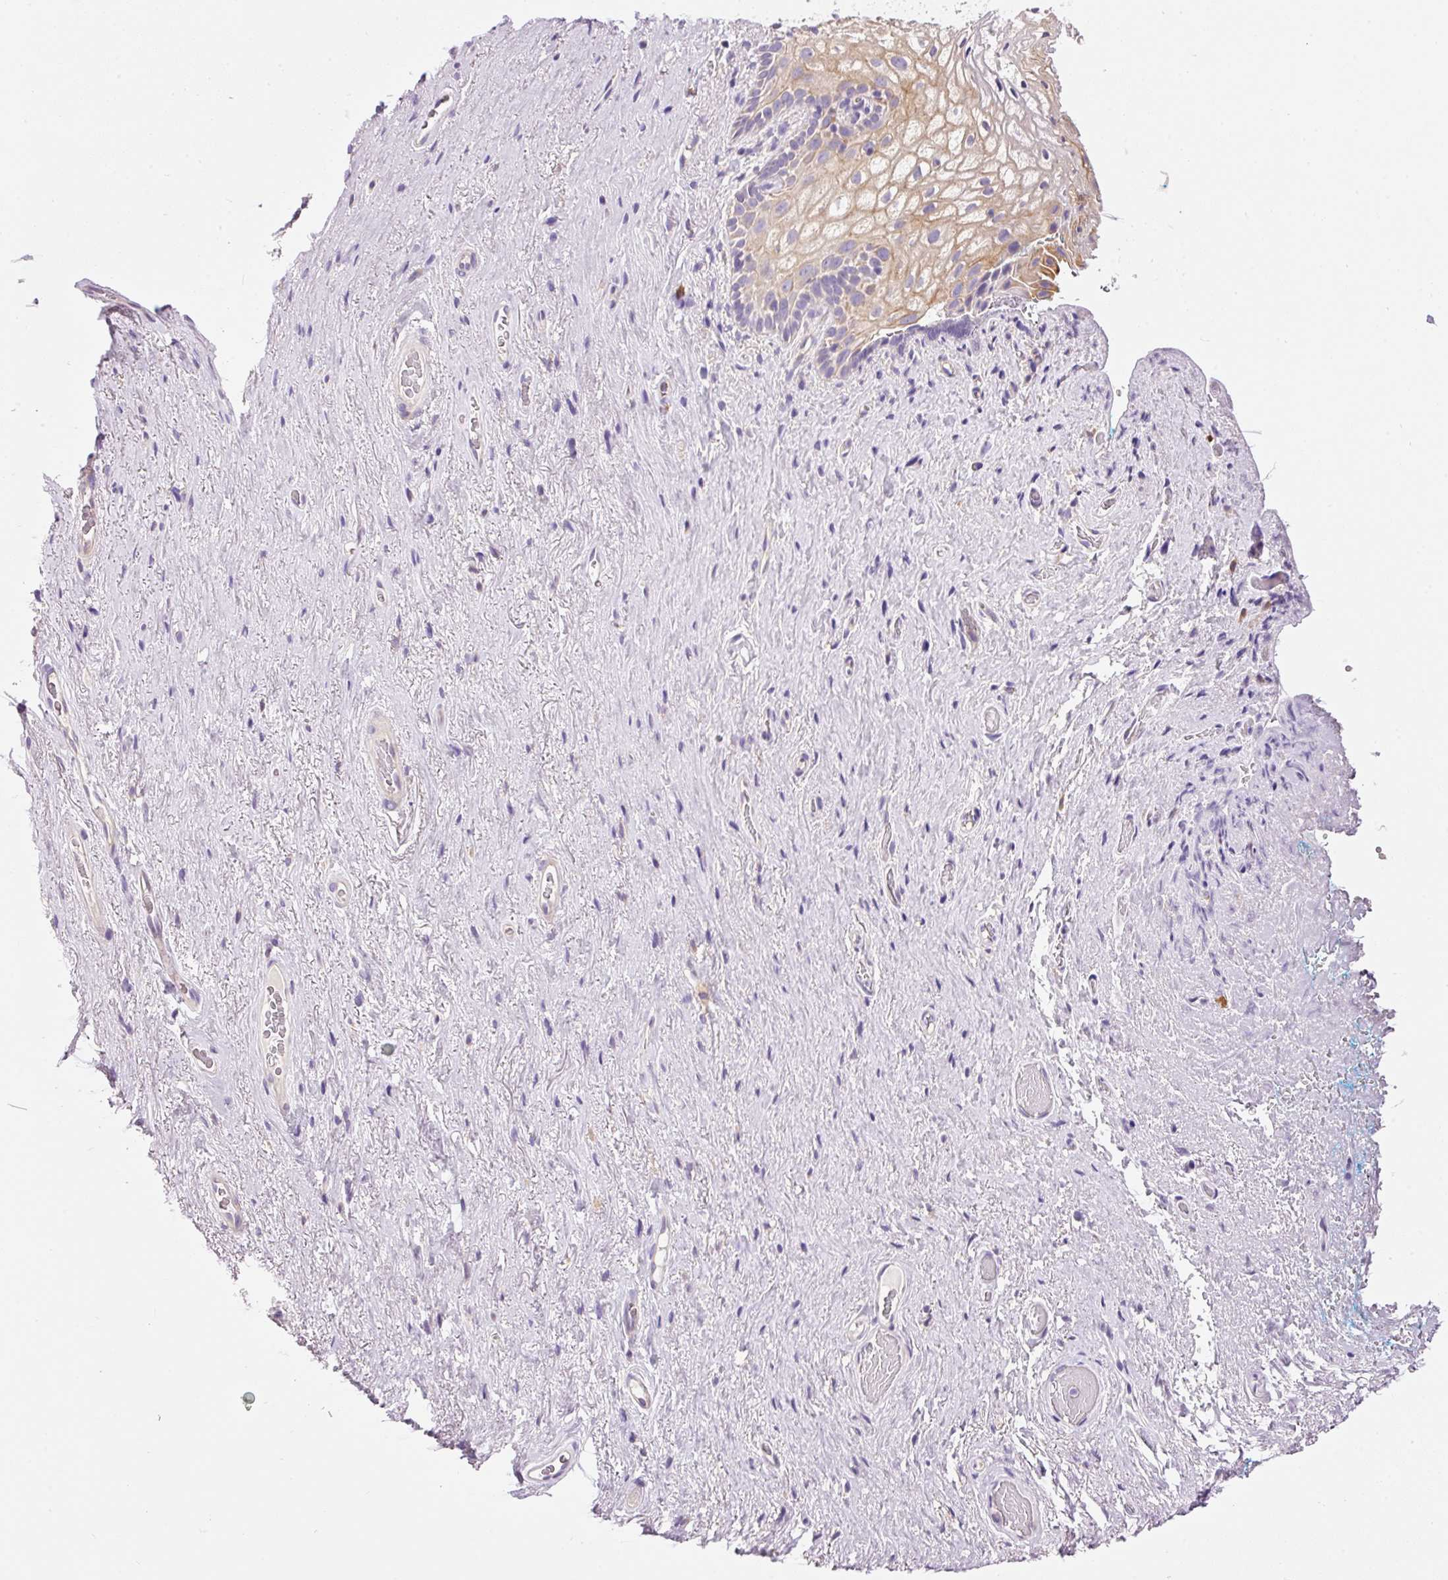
{"staining": {"intensity": "weak", "quantity": "25%-75%", "location": "cytoplasmic/membranous"}, "tissue": "vagina", "cell_type": "Squamous epithelial cells", "image_type": "normal", "snomed": [{"axis": "morphology", "description": "Normal tissue, NOS"}, {"axis": "topography", "description": "Vagina"}, {"axis": "topography", "description": "Peripheral nerve tissue"}], "caption": "Immunohistochemical staining of benign vagina exhibits 25%-75% levels of weak cytoplasmic/membranous protein expression in about 25%-75% of squamous epithelial cells. (Stains: DAB (3,3'-diaminobenzidine) in brown, nuclei in blue, Microscopy: brightfield microscopy at high magnification).", "gene": "PNPLA5", "patient": {"sex": "female", "age": 71}}